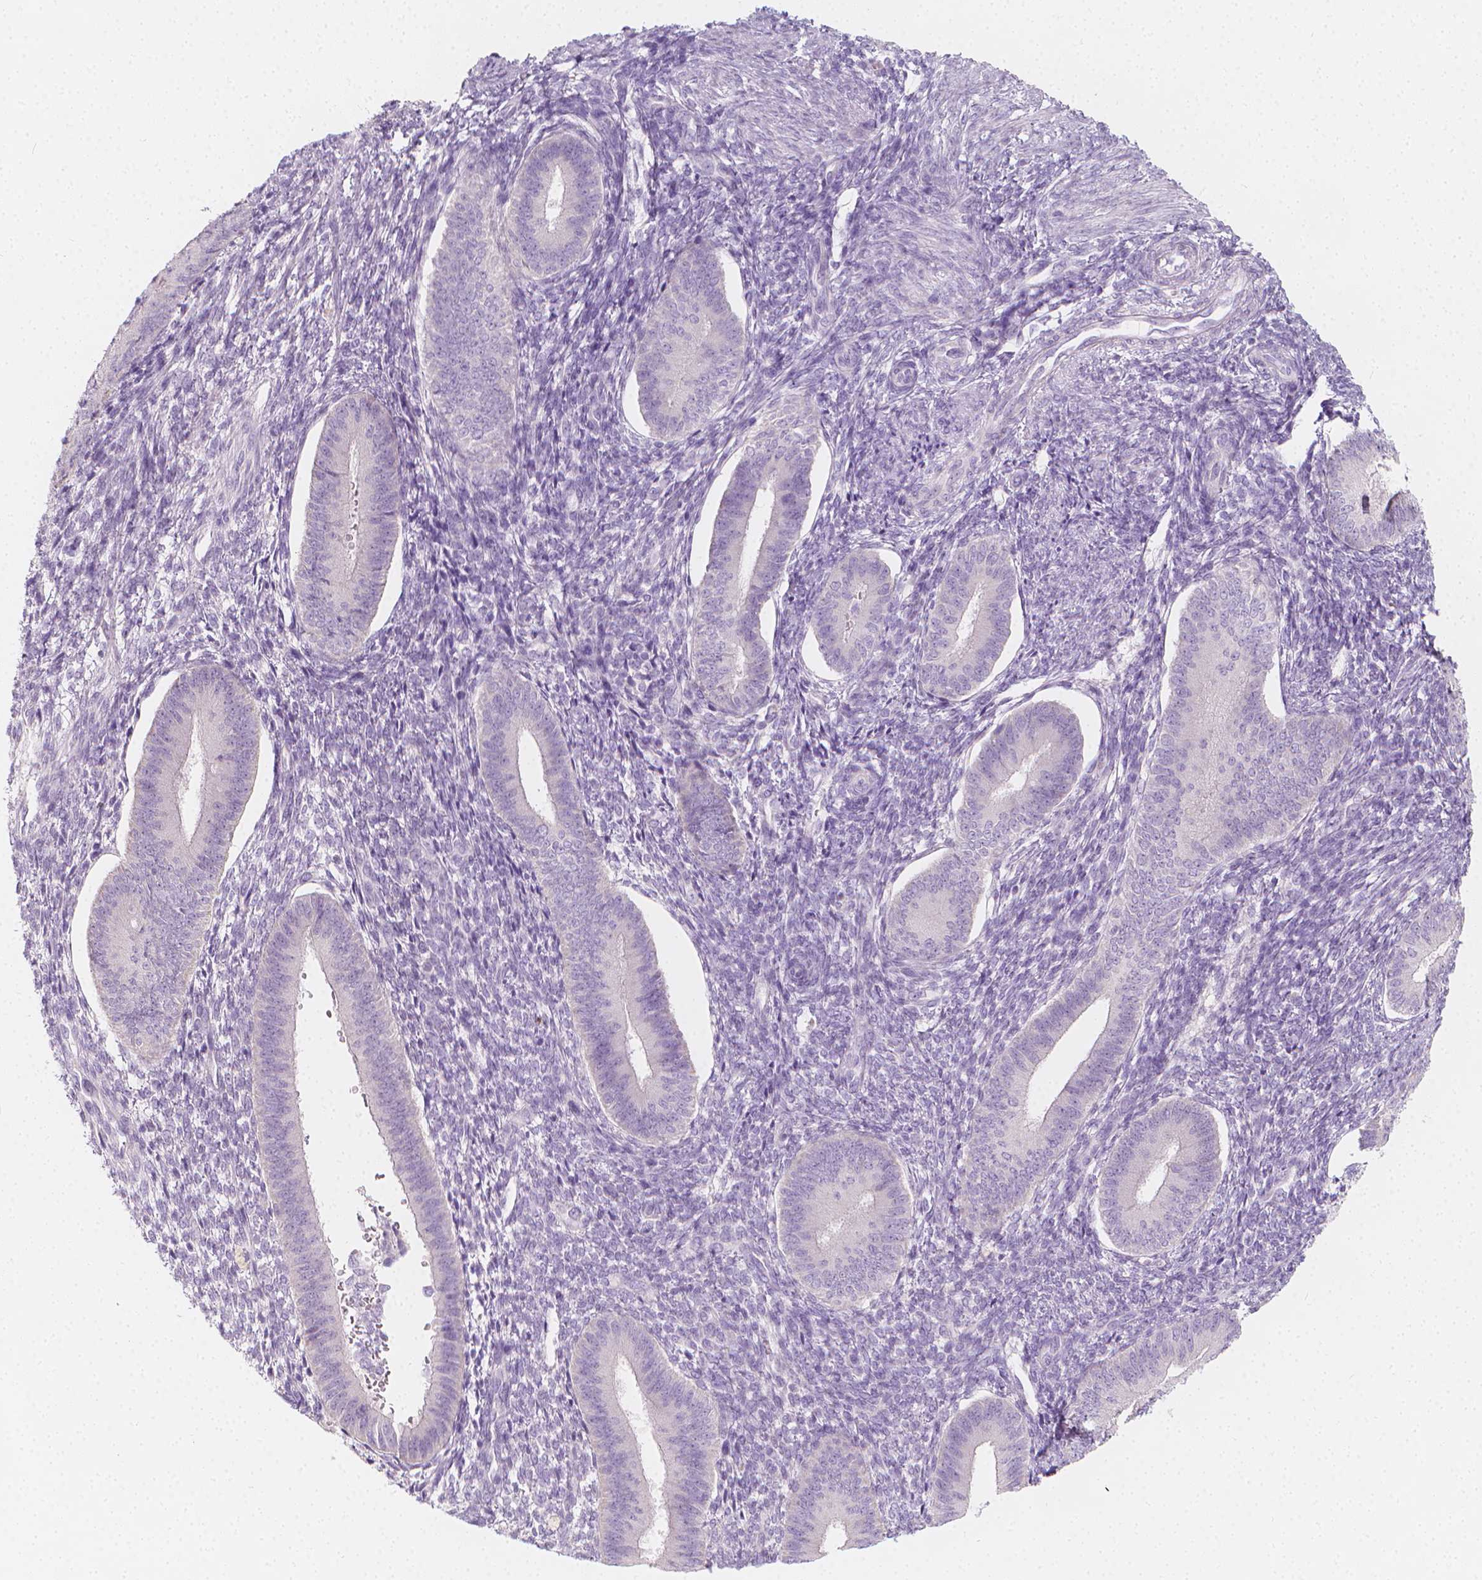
{"staining": {"intensity": "negative", "quantity": "none", "location": "none"}, "tissue": "endometrium", "cell_type": "Cells in endometrial stroma", "image_type": "normal", "snomed": [{"axis": "morphology", "description": "Normal tissue, NOS"}, {"axis": "topography", "description": "Endometrium"}], "caption": "Endometrium stained for a protein using immunohistochemistry demonstrates no staining cells in endometrial stroma.", "gene": "RBFOX1", "patient": {"sex": "female", "age": 39}}